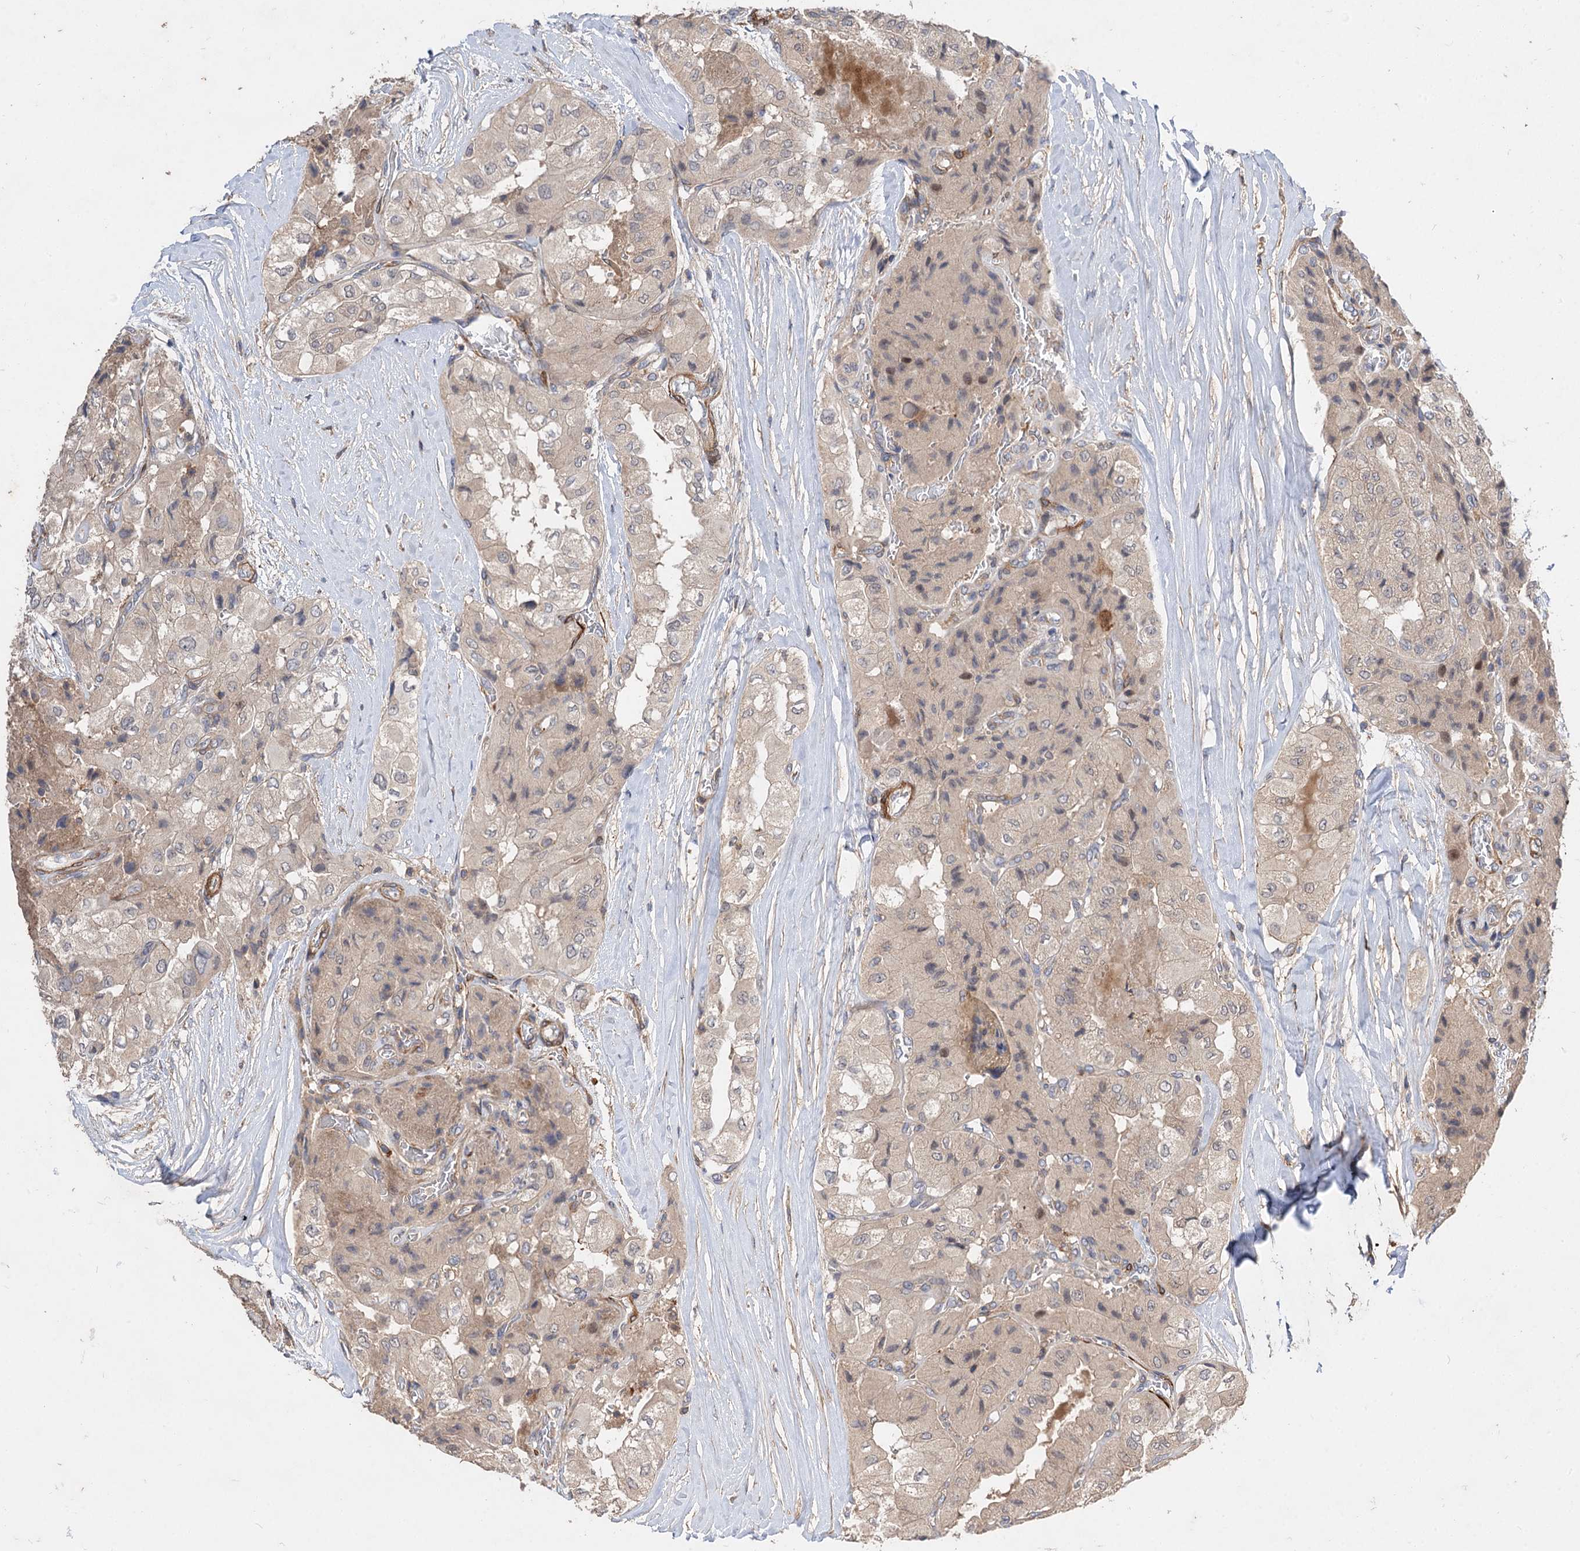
{"staining": {"intensity": "weak", "quantity": "25%-75%", "location": "cytoplasmic/membranous"}, "tissue": "thyroid cancer", "cell_type": "Tumor cells", "image_type": "cancer", "snomed": [{"axis": "morphology", "description": "Papillary adenocarcinoma, NOS"}, {"axis": "topography", "description": "Thyroid gland"}], "caption": "Protein staining shows weak cytoplasmic/membranous expression in approximately 25%-75% of tumor cells in thyroid cancer (papillary adenocarcinoma).", "gene": "FBXW8", "patient": {"sex": "female", "age": 59}}